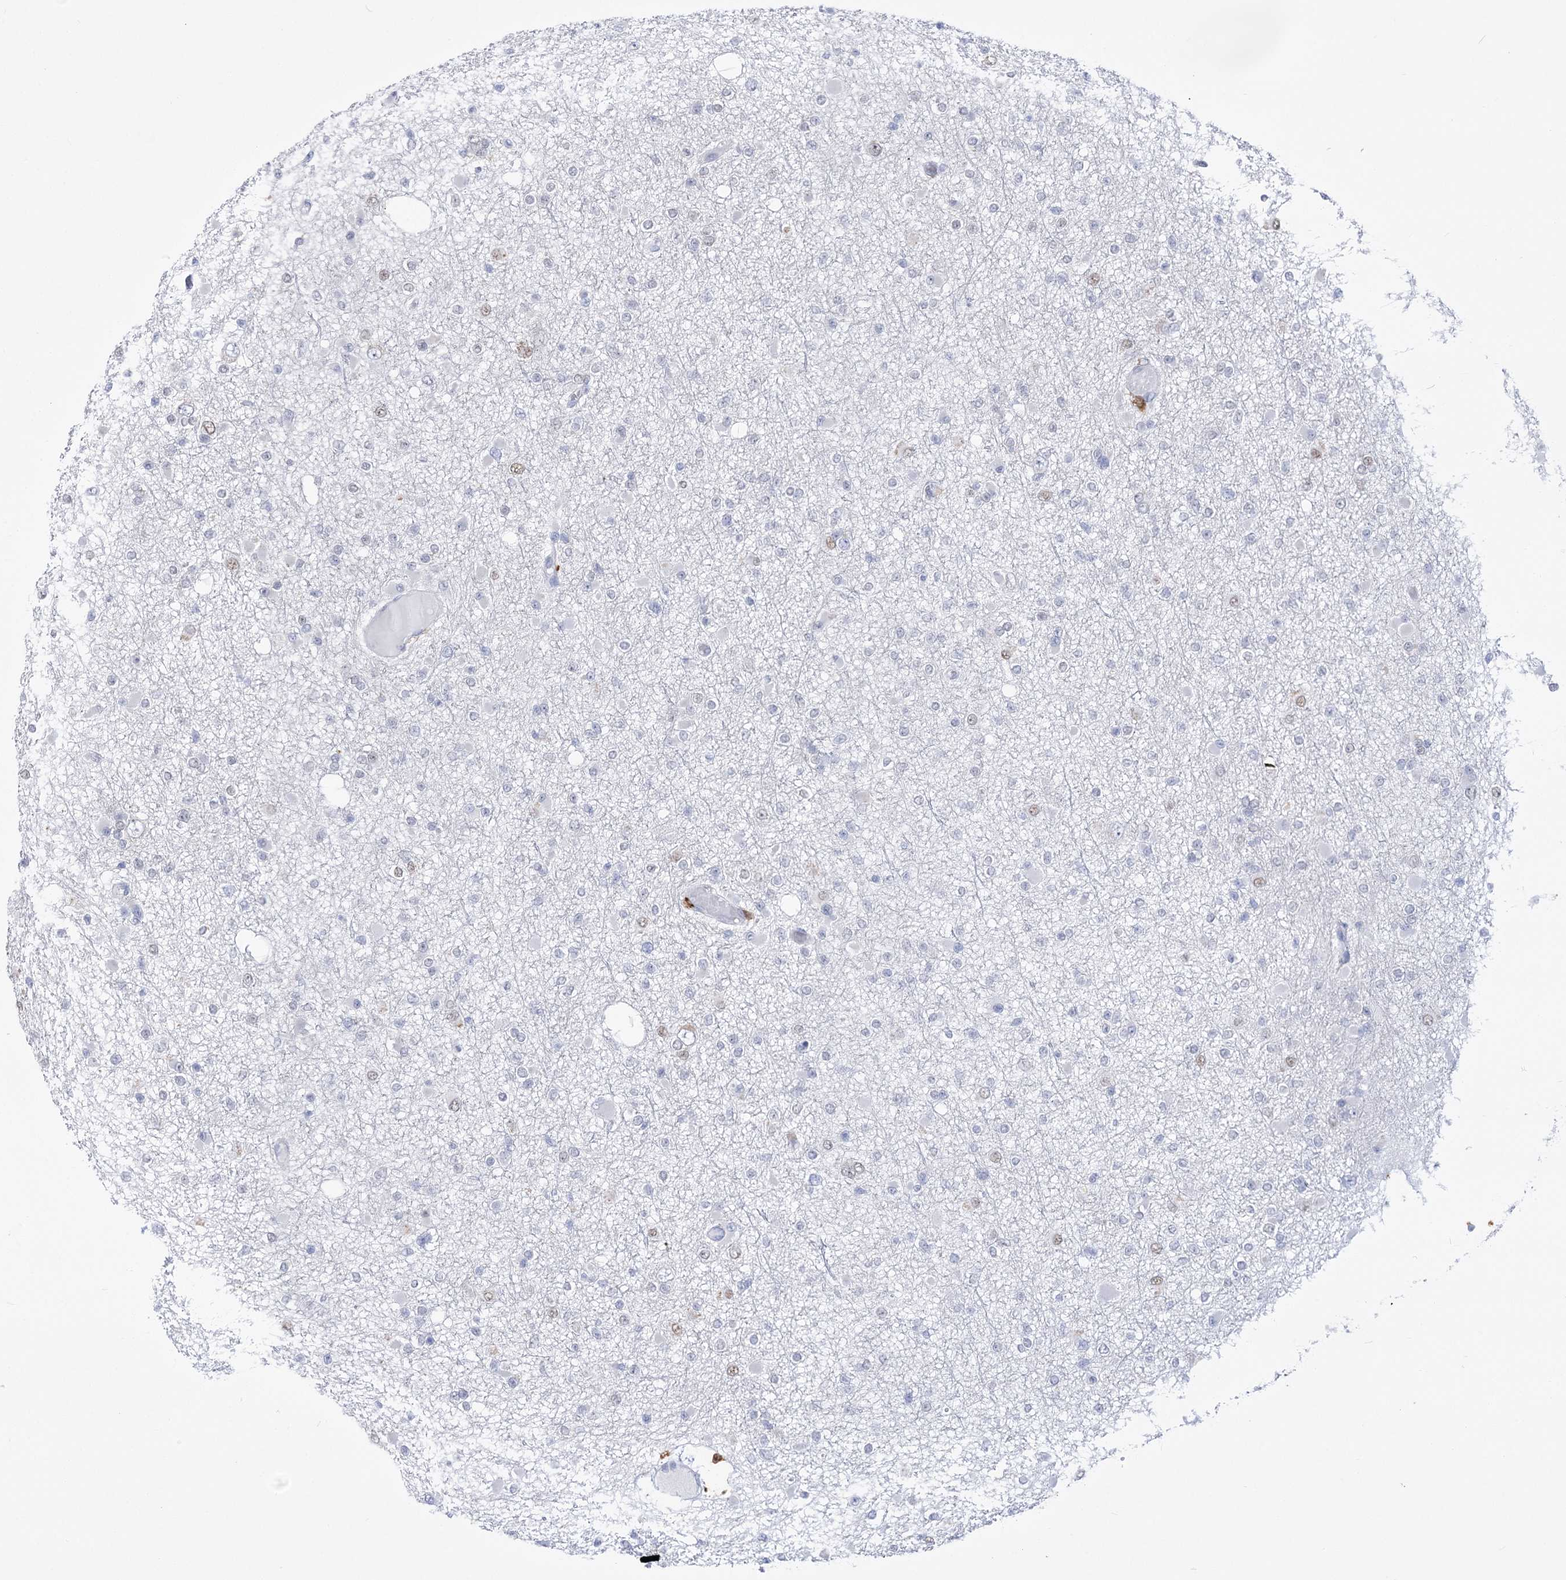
{"staining": {"intensity": "negative", "quantity": "none", "location": "none"}, "tissue": "glioma", "cell_type": "Tumor cells", "image_type": "cancer", "snomed": [{"axis": "morphology", "description": "Glioma, malignant, Low grade"}, {"axis": "topography", "description": "Brain"}], "caption": "Immunohistochemistry (IHC) photomicrograph of neoplastic tissue: human malignant glioma (low-grade) stained with DAB exhibits no significant protein staining in tumor cells.", "gene": "SIAE", "patient": {"sex": "female", "age": 22}}